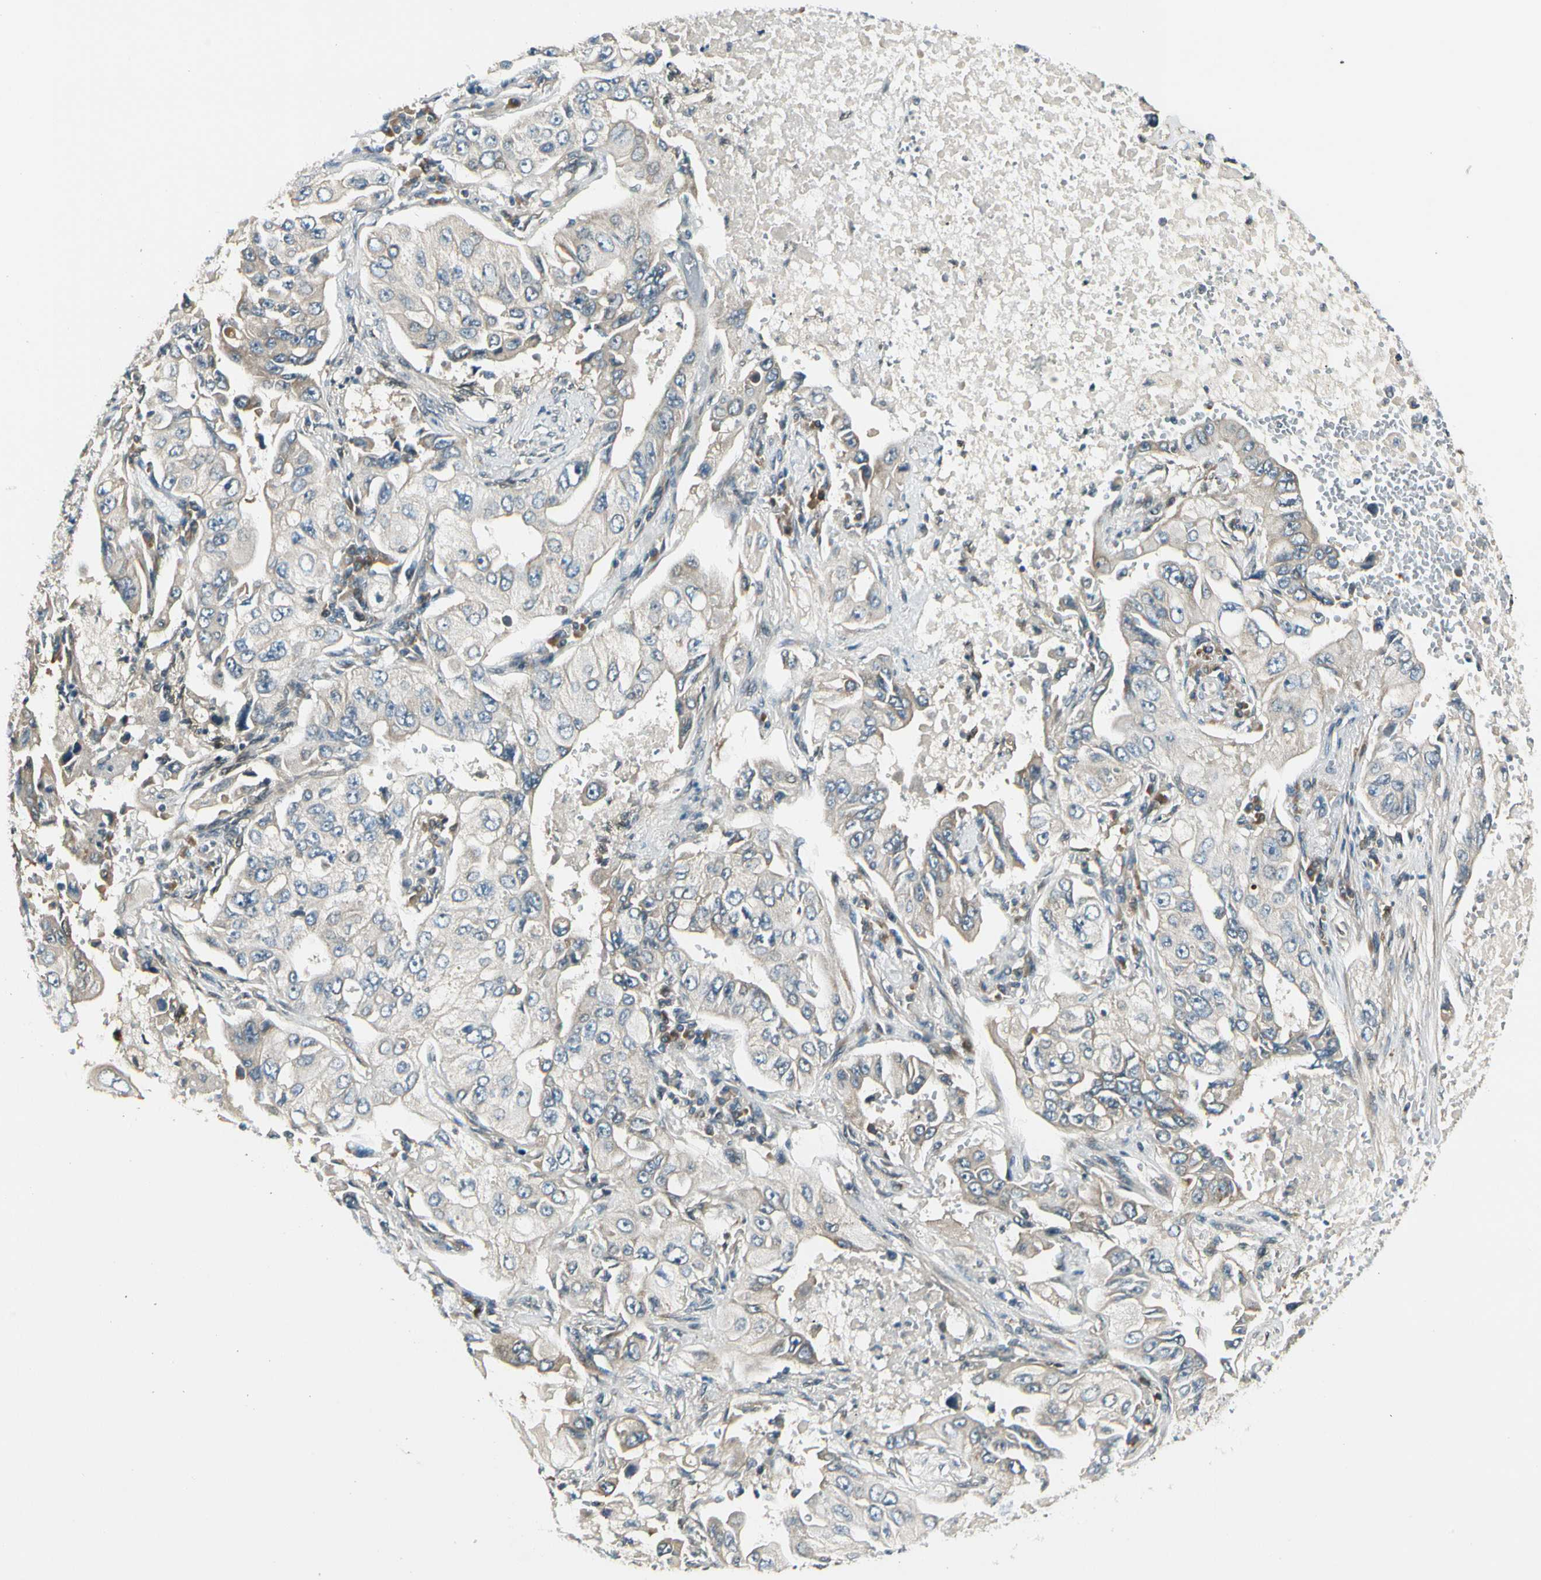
{"staining": {"intensity": "weak", "quantity": "<25%", "location": "cytoplasmic/membranous"}, "tissue": "lung cancer", "cell_type": "Tumor cells", "image_type": "cancer", "snomed": [{"axis": "morphology", "description": "Adenocarcinoma, NOS"}, {"axis": "topography", "description": "Lung"}], "caption": "Tumor cells are negative for protein expression in human adenocarcinoma (lung). Brightfield microscopy of immunohistochemistry stained with DAB (brown) and hematoxylin (blue), captured at high magnification.", "gene": "BNIP1", "patient": {"sex": "male", "age": 84}}